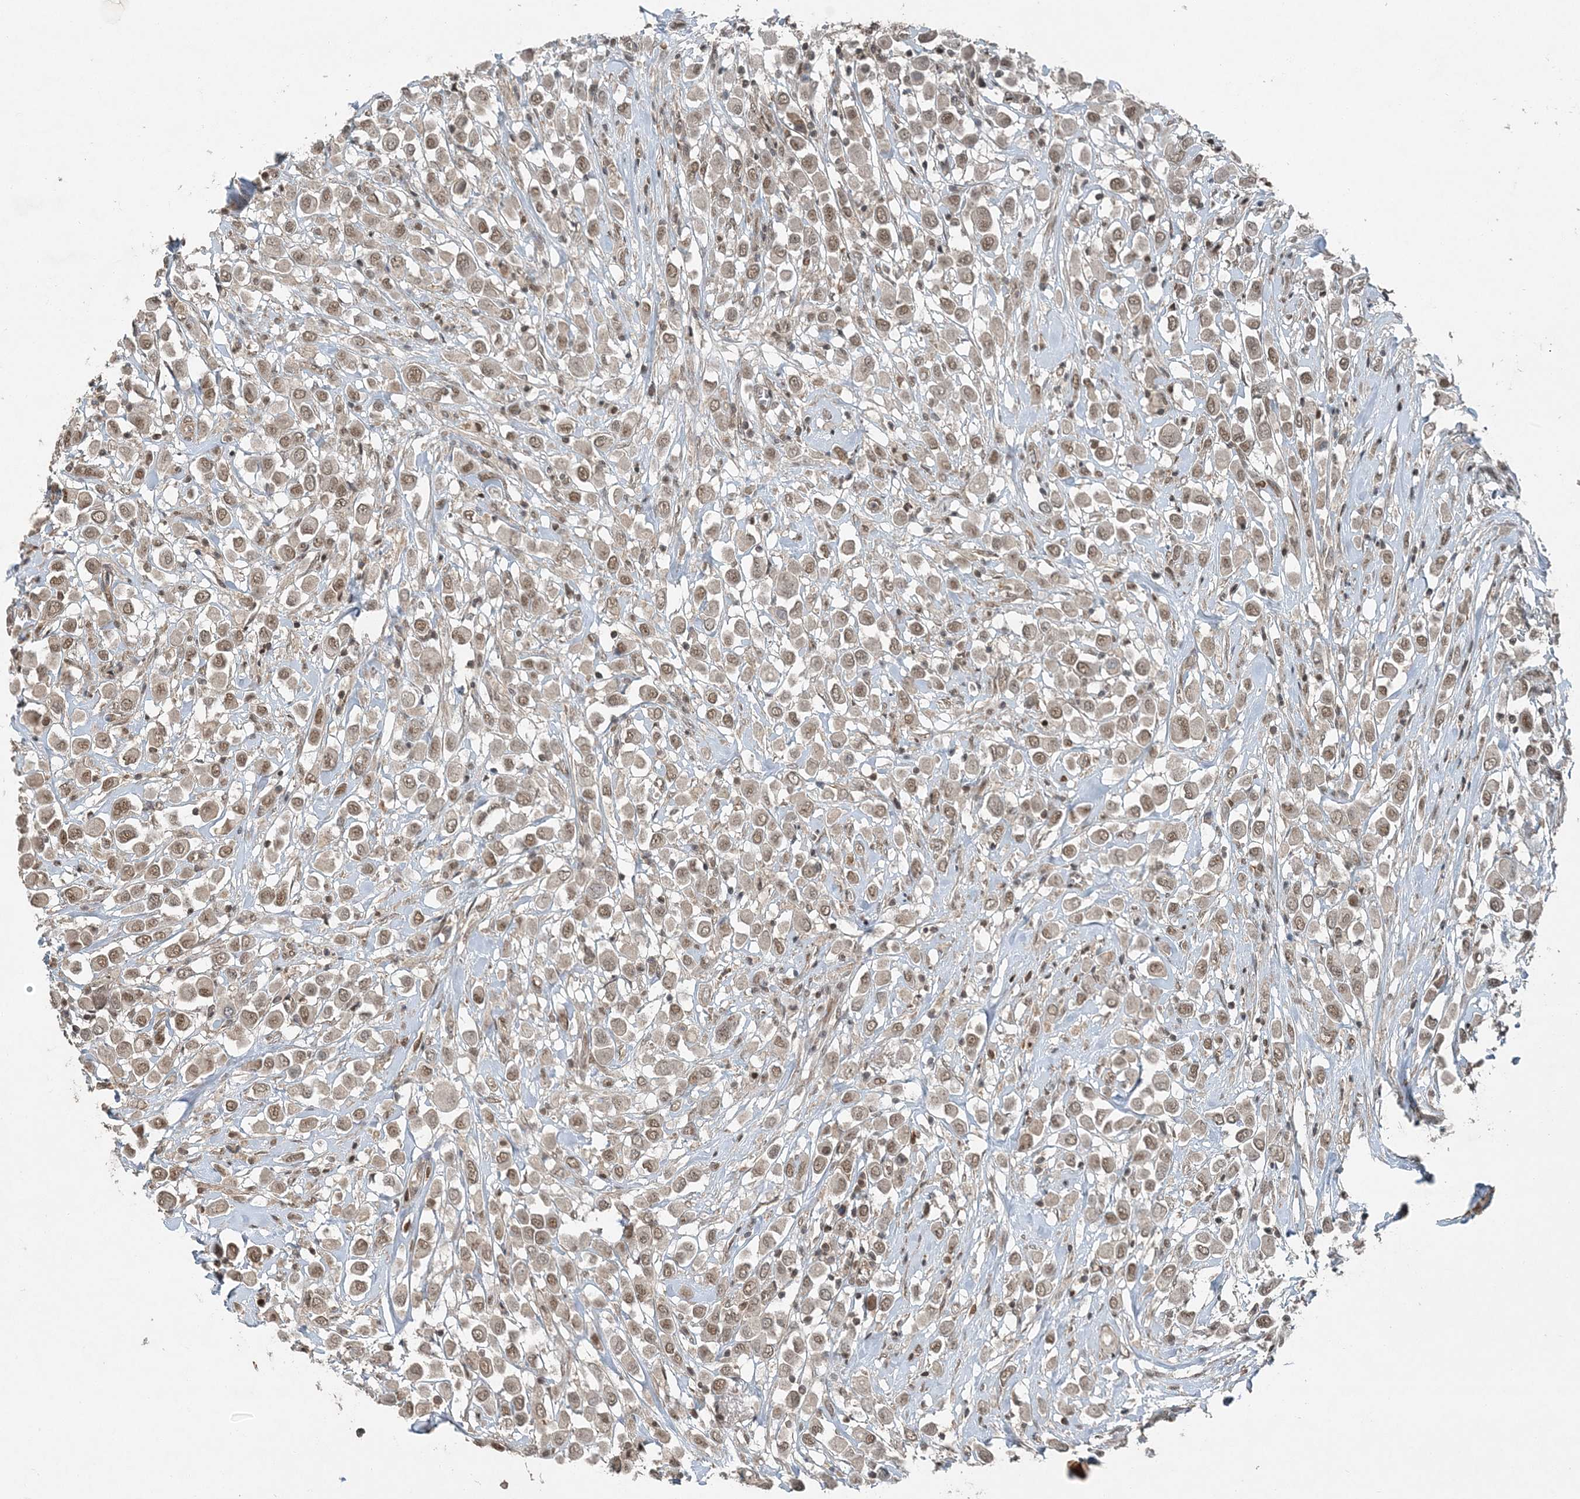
{"staining": {"intensity": "moderate", "quantity": ">75%", "location": "nuclear"}, "tissue": "breast cancer", "cell_type": "Tumor cells", "image_type": "cancer", "snomed": [{"axis": "morphology", "description": "Duct carcinoma"}, {"axis": "topography", "description": "Breast"}], "caption": "Immunohistochemistry (IHC) (DAB) staining of breast cancer (infiltrating ductal carcinoma) shows moderate nuclear protein expression in approximately >75% of tumor cells.", "gene": "COPS7B", "patient": {"sex": "female", "age": 61}}